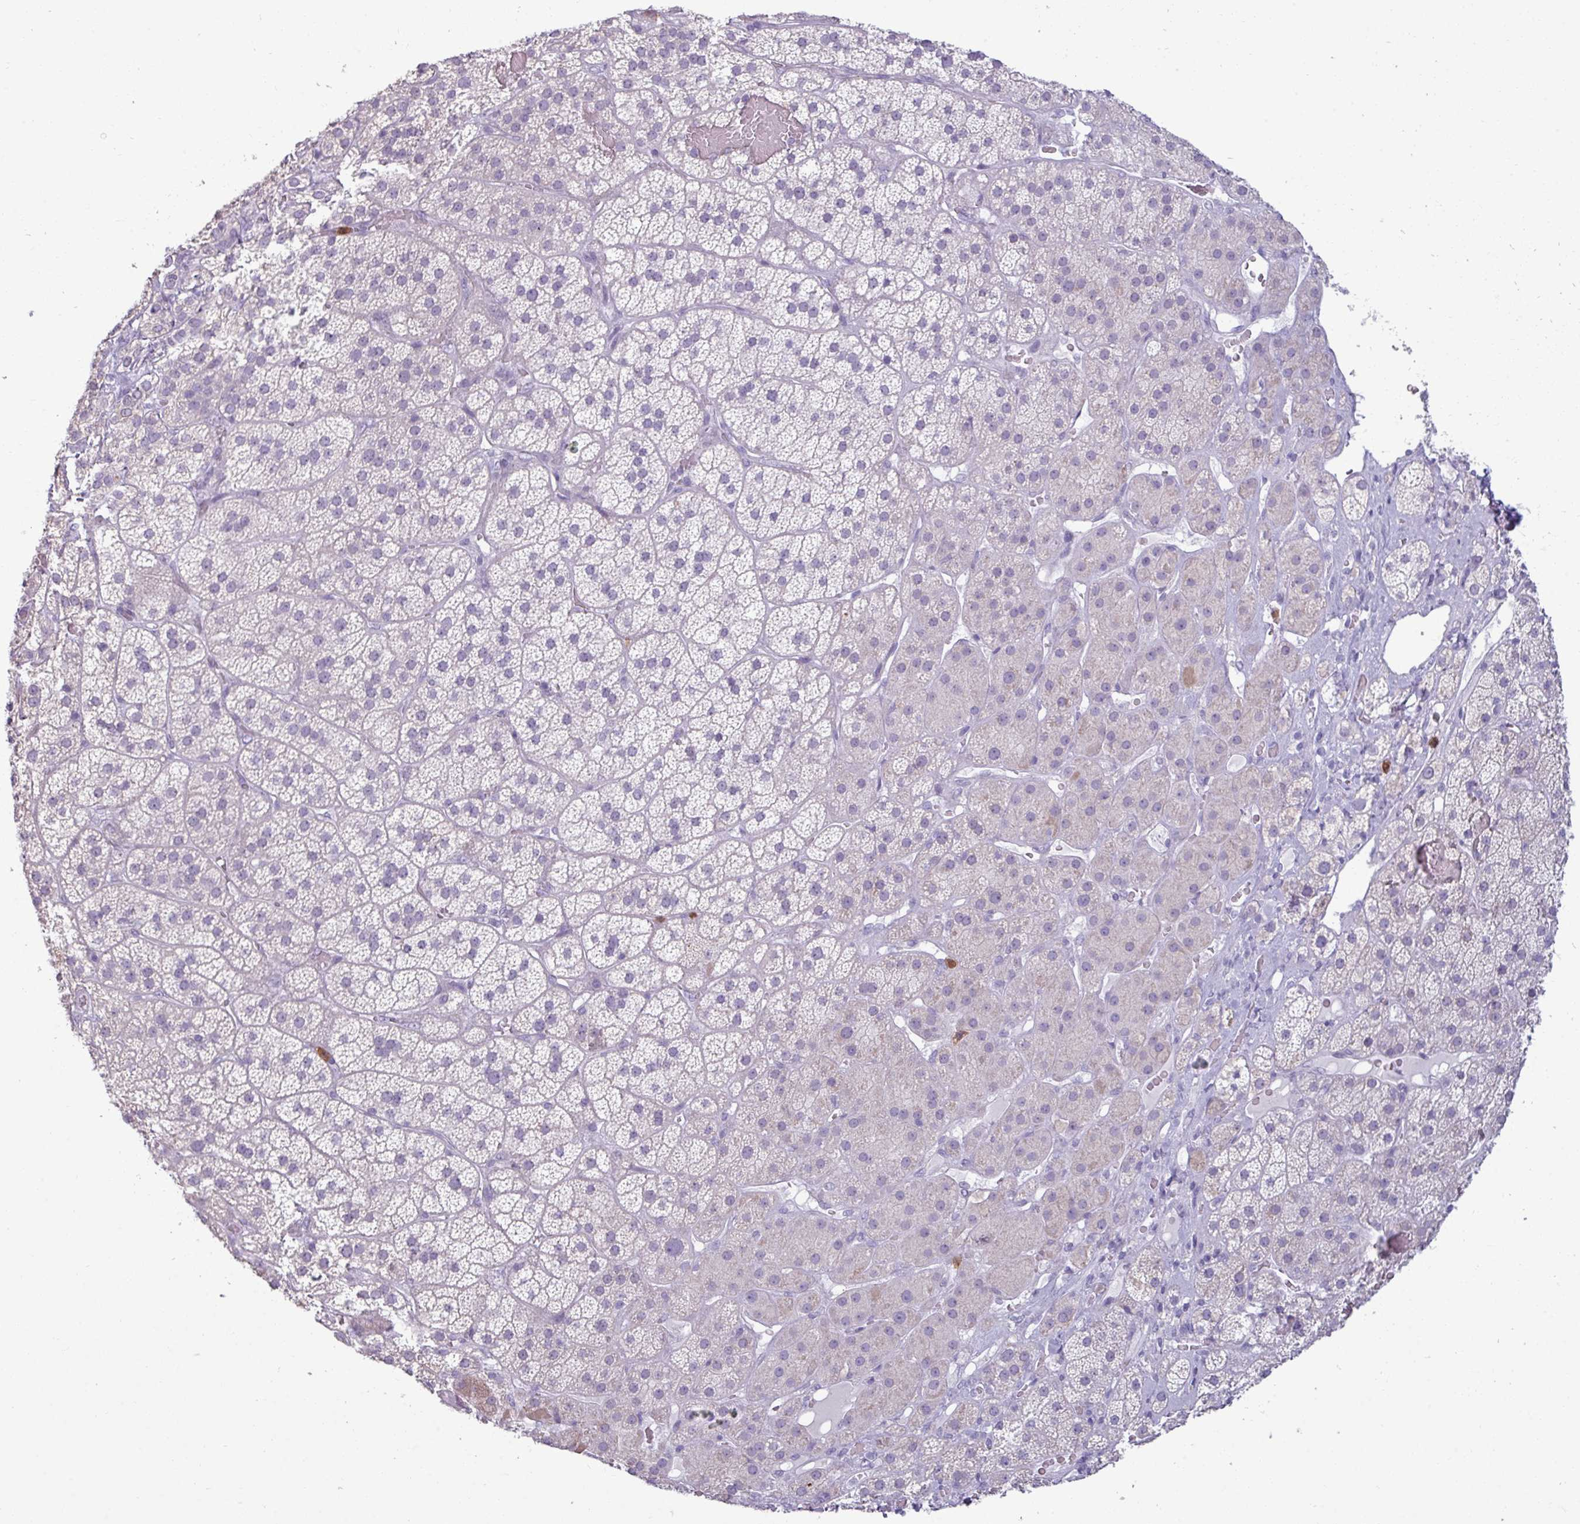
{"staining": {"intensity": "negative", "quantity": "none", "location": "none"}, "tissue": "adrenal gland", "cell_type": "Glandular cells", "image_type": "normal", "snomed": [{"axis": "morphology", "description": "Normal tissue, NOS"}, {"axis": "topography", "description": "Adrenal gland"}], "caption": "A high-resolution micrograph shows IHC staining of unremarkable adrenal gland, which shows no significant positivity in glandular cells.", "gene": "TRIM39", "patient": {"sex": "male", "age": 57}}